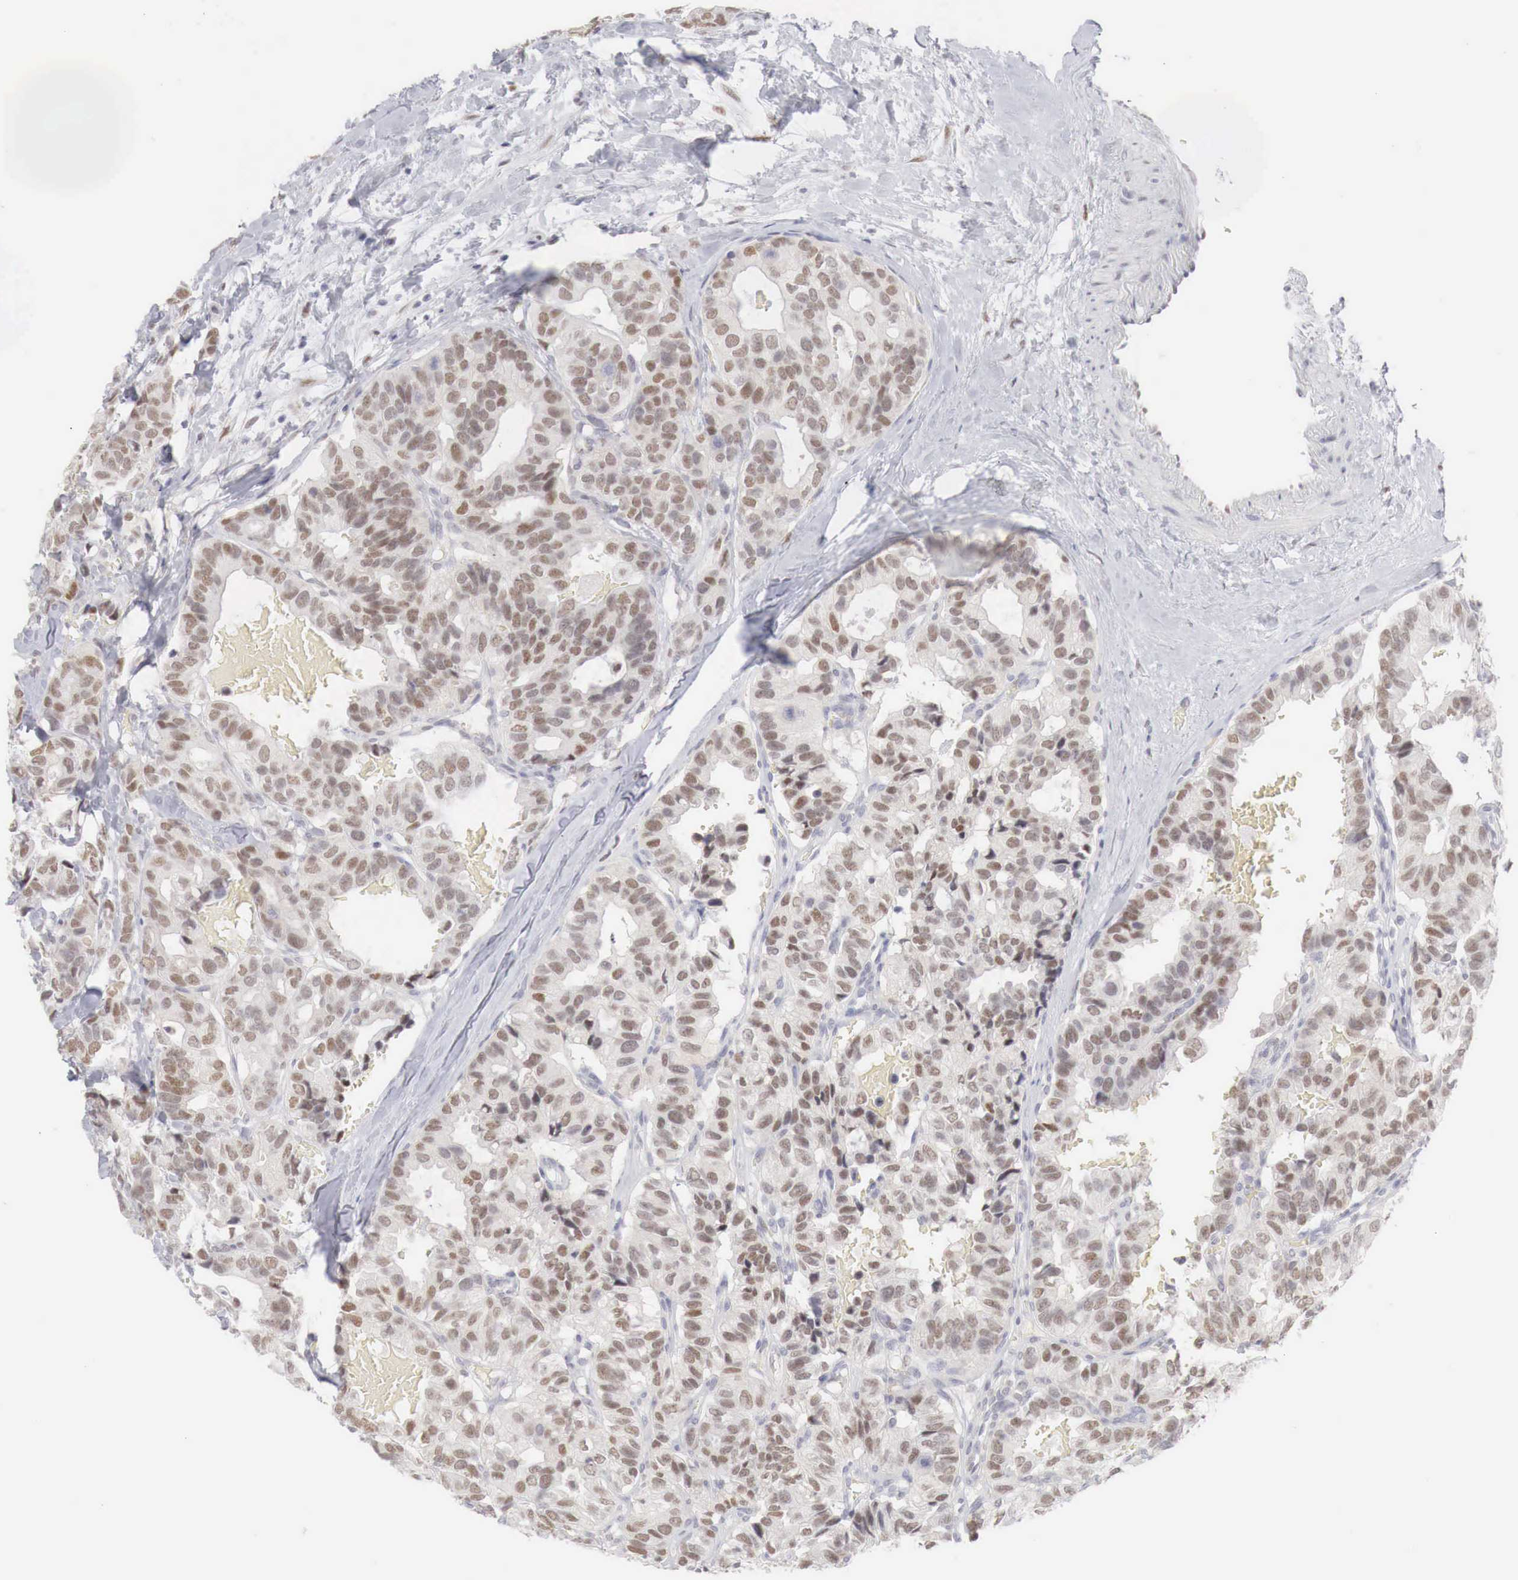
{"staining": {"intensity": "moderate", "quantity": ">75%", "location": "nuclear"}, "tissue": "breast cancer", "cell_type": "Tumor cells", "image_type": "cancer", "snomed": [{"axis": "morphology", "description": "Duct carcinoma"}, {"axis": "topography", "description": "Breast"}], "caption": "Protein expression analysis of breast infiltrating ductal carcinoma exhibits moderate nuclear positivity in approximately >75% of tumor cells.", "gene": "FOXP2", "patient": {"sex": "female", "age": 69}}